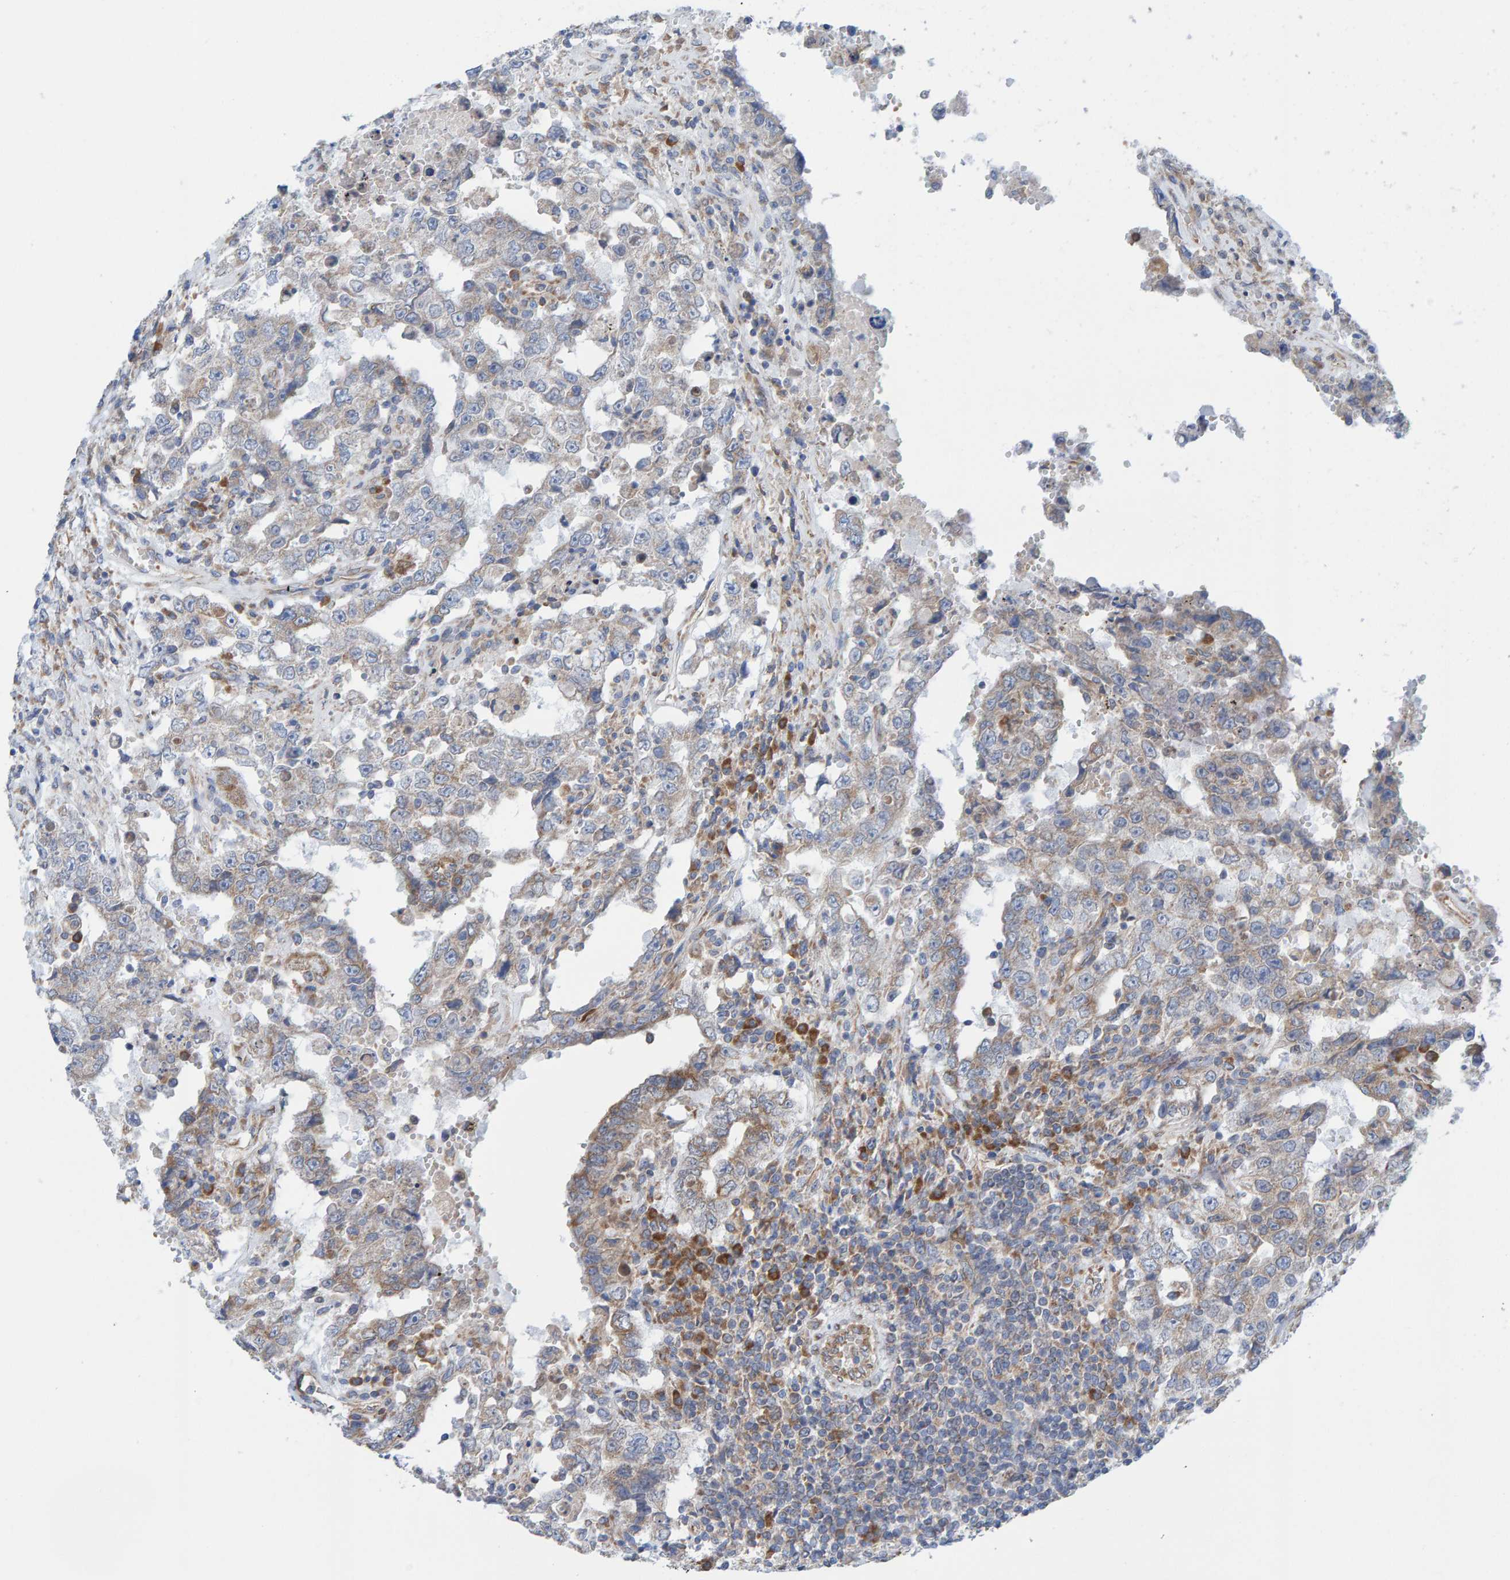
{"staining": {"intensity": "weak", "quantity": "<25%", "location": "cytoplasmic/membranous"}, "tissue": "testis cancer", "cell_type": "Tumor cells", "image_type": "cancer", "snomed": [{"axis": "morphology", "description": "Carcinoma, Embryonal, NOS"}, {"axis": "topography", "description": "Testis"}], "caption": "Protein analysis of testis embryonal carcinoma shows no significant staining in tumor cells. (DAB (3,3'-diaminobenzidine) immunohistochemistry visualized using brightfield microscopy, high magnification).", "gene": "CDK5RAP3", "patient": {"sex": "male", "age": 26}}